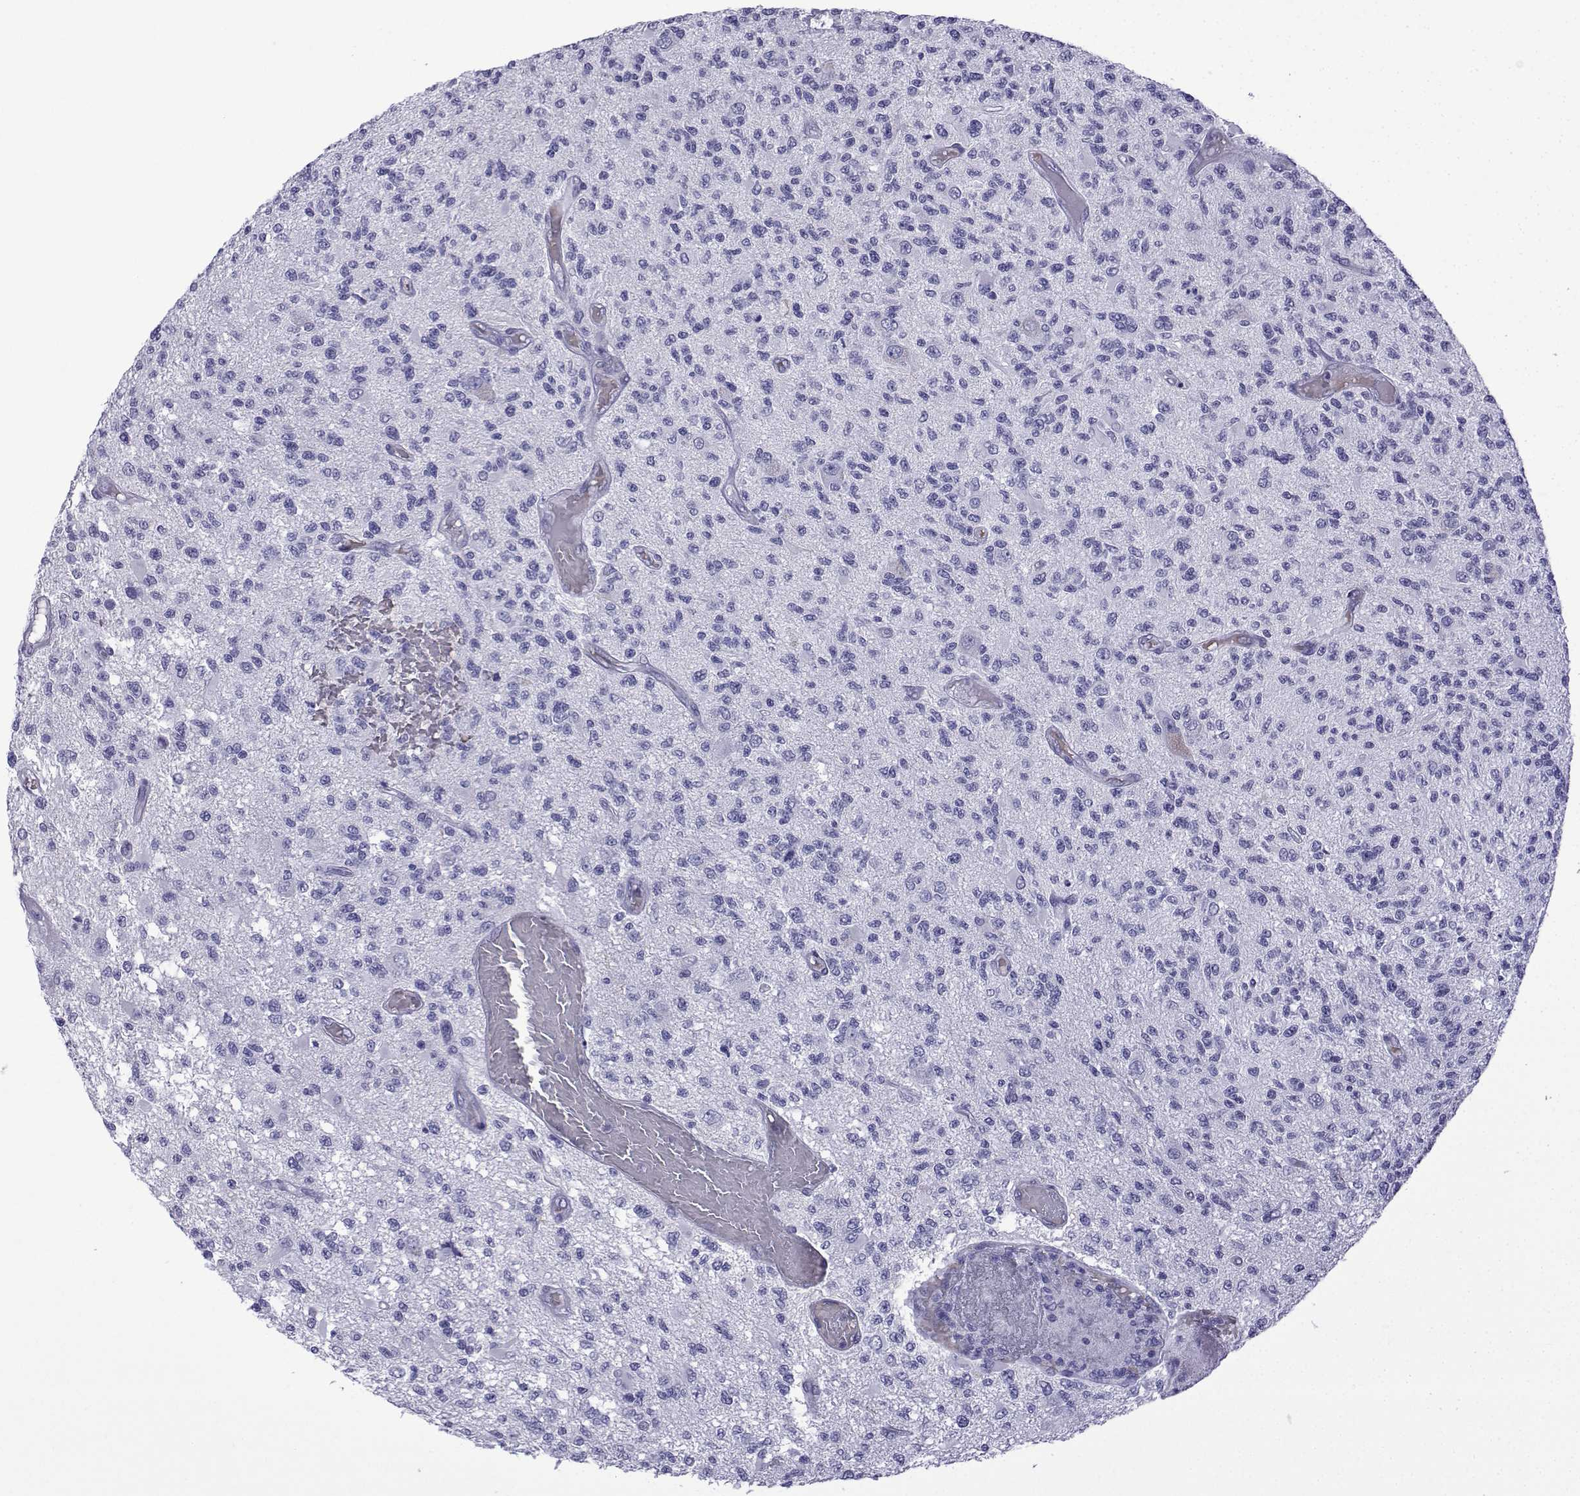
{"staining": {"intensity": "negative", "quantity": "none", "location": "none"}, "tissue": "glioma", "cell_type": "Tumor cells", "image_type": "cancer", "snomed": [{"axis": "morphology", "description": "Glioma, malignant, High grade"}, {"axis": "topography", "description": "Brain"}], "caption": "A micrograph of high-grade glioma (malignant) stained for a protein exhibits no brown staining in tumor cells. The staining is performed using DAB (3,3'-diaminobenzidine) brown chromogen with nuclei counter-stained in using hematoxylin.", "gene": "TRIM46", "patient": {"sex": "female", "age": 63}}